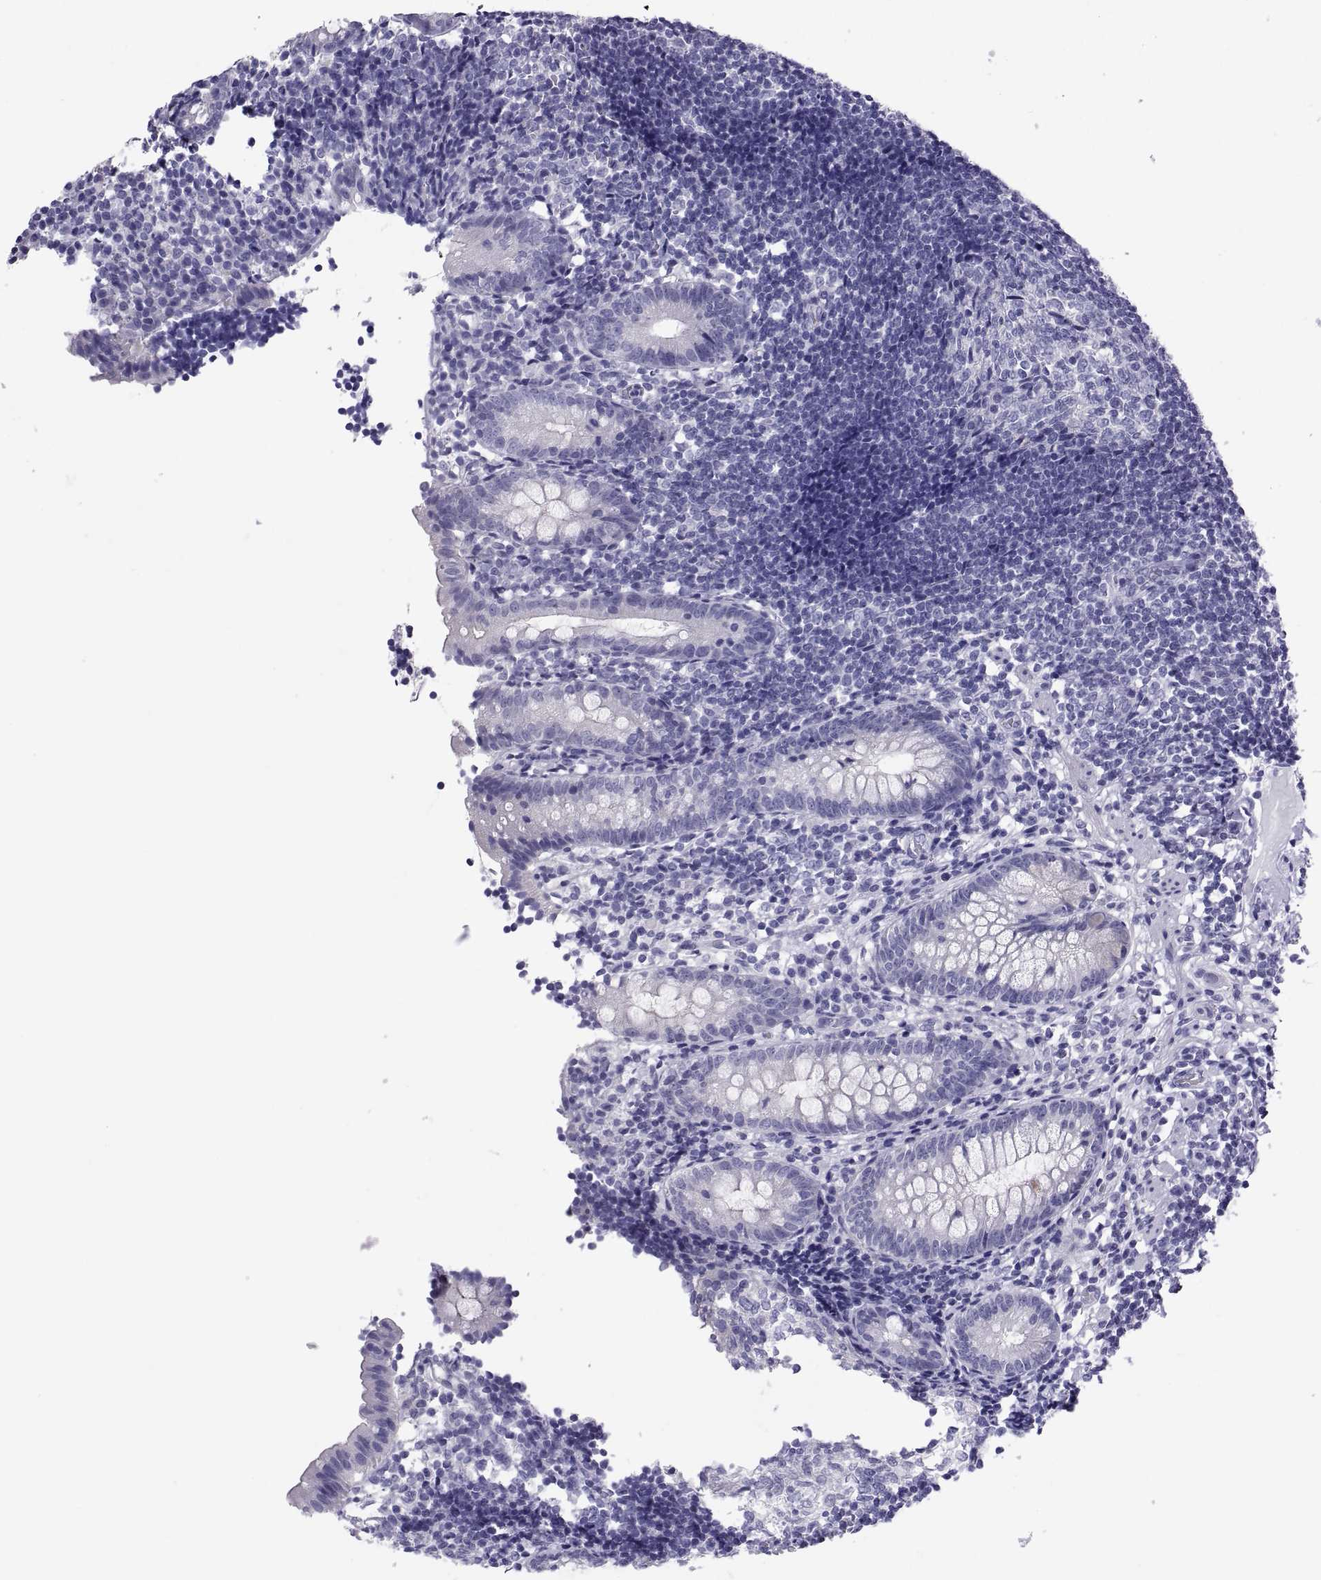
{"staining": {"intensity": "negative", "quantity": "none", "location": "none"}, "tissue": "appendix", "cell_type": "Glandular cells", "image_type": "normal", "snomed": [{"axis": "morphology", "description": "Normal tissue, NOS"}, {"axis": "topography", "description": "Appendix"}], "caption": "Protein analysis of normal appendix displays no significant expression in glandular cells.", "gene": "RNASE12", "patient": {"sex": "female", "age": 40}}